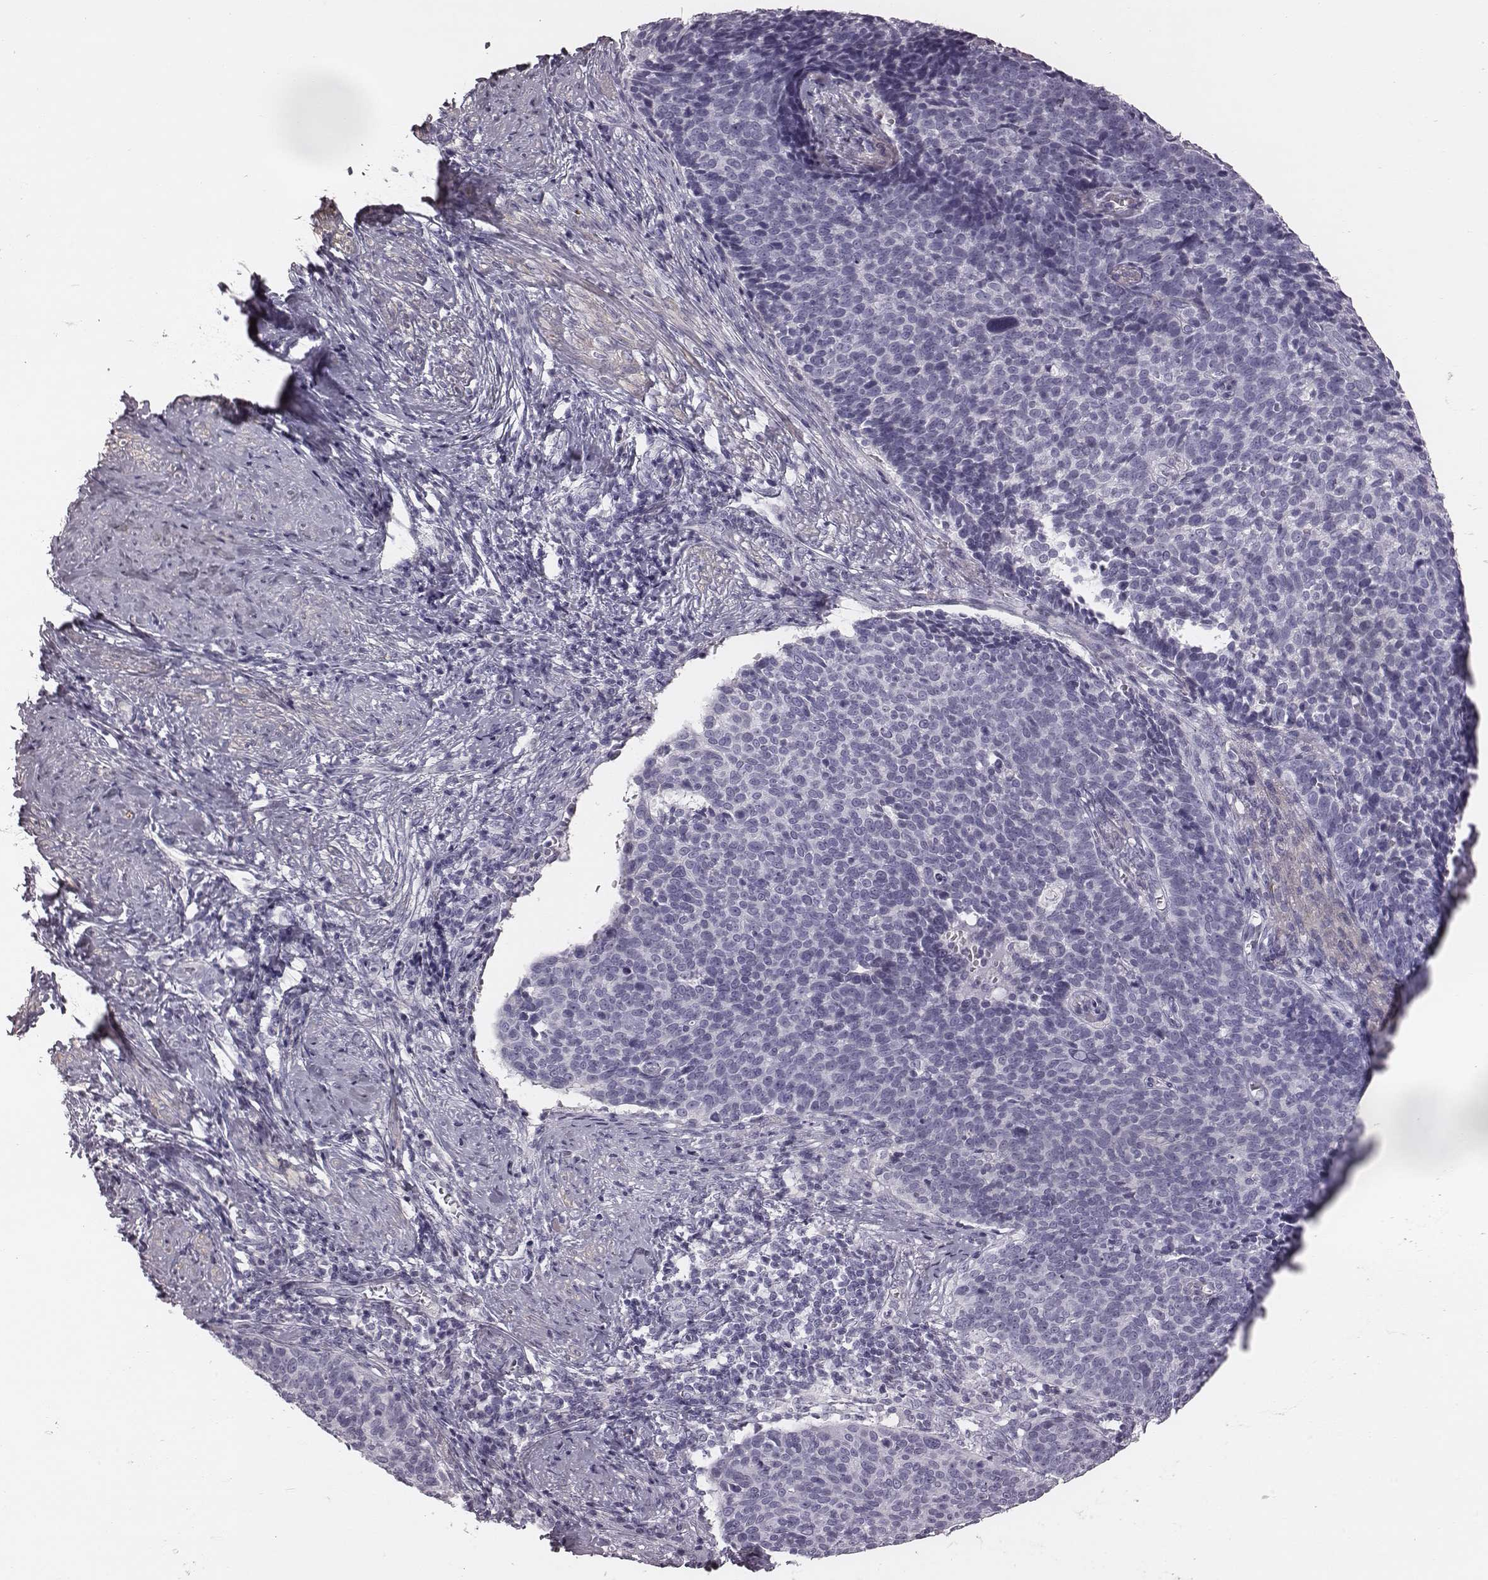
{"staining": {"intensity": "negative", "quantity": "none", "location": "none"}, "tissue": "cervical cancer", "cell_type": "Tumor cells", "image_type": "cancer", "snomed": [{"axis": "morphology", "description": "Squamous cell carcinoma, NOS"}, {"axis": "topography", "description": "Cervix"}], "caption": "Tumor cells are negative for protein expression in human squamous cell carcinoma (cervical).", "gene": "CRISP1", "patient": {"sex": "female", "age": 39}}